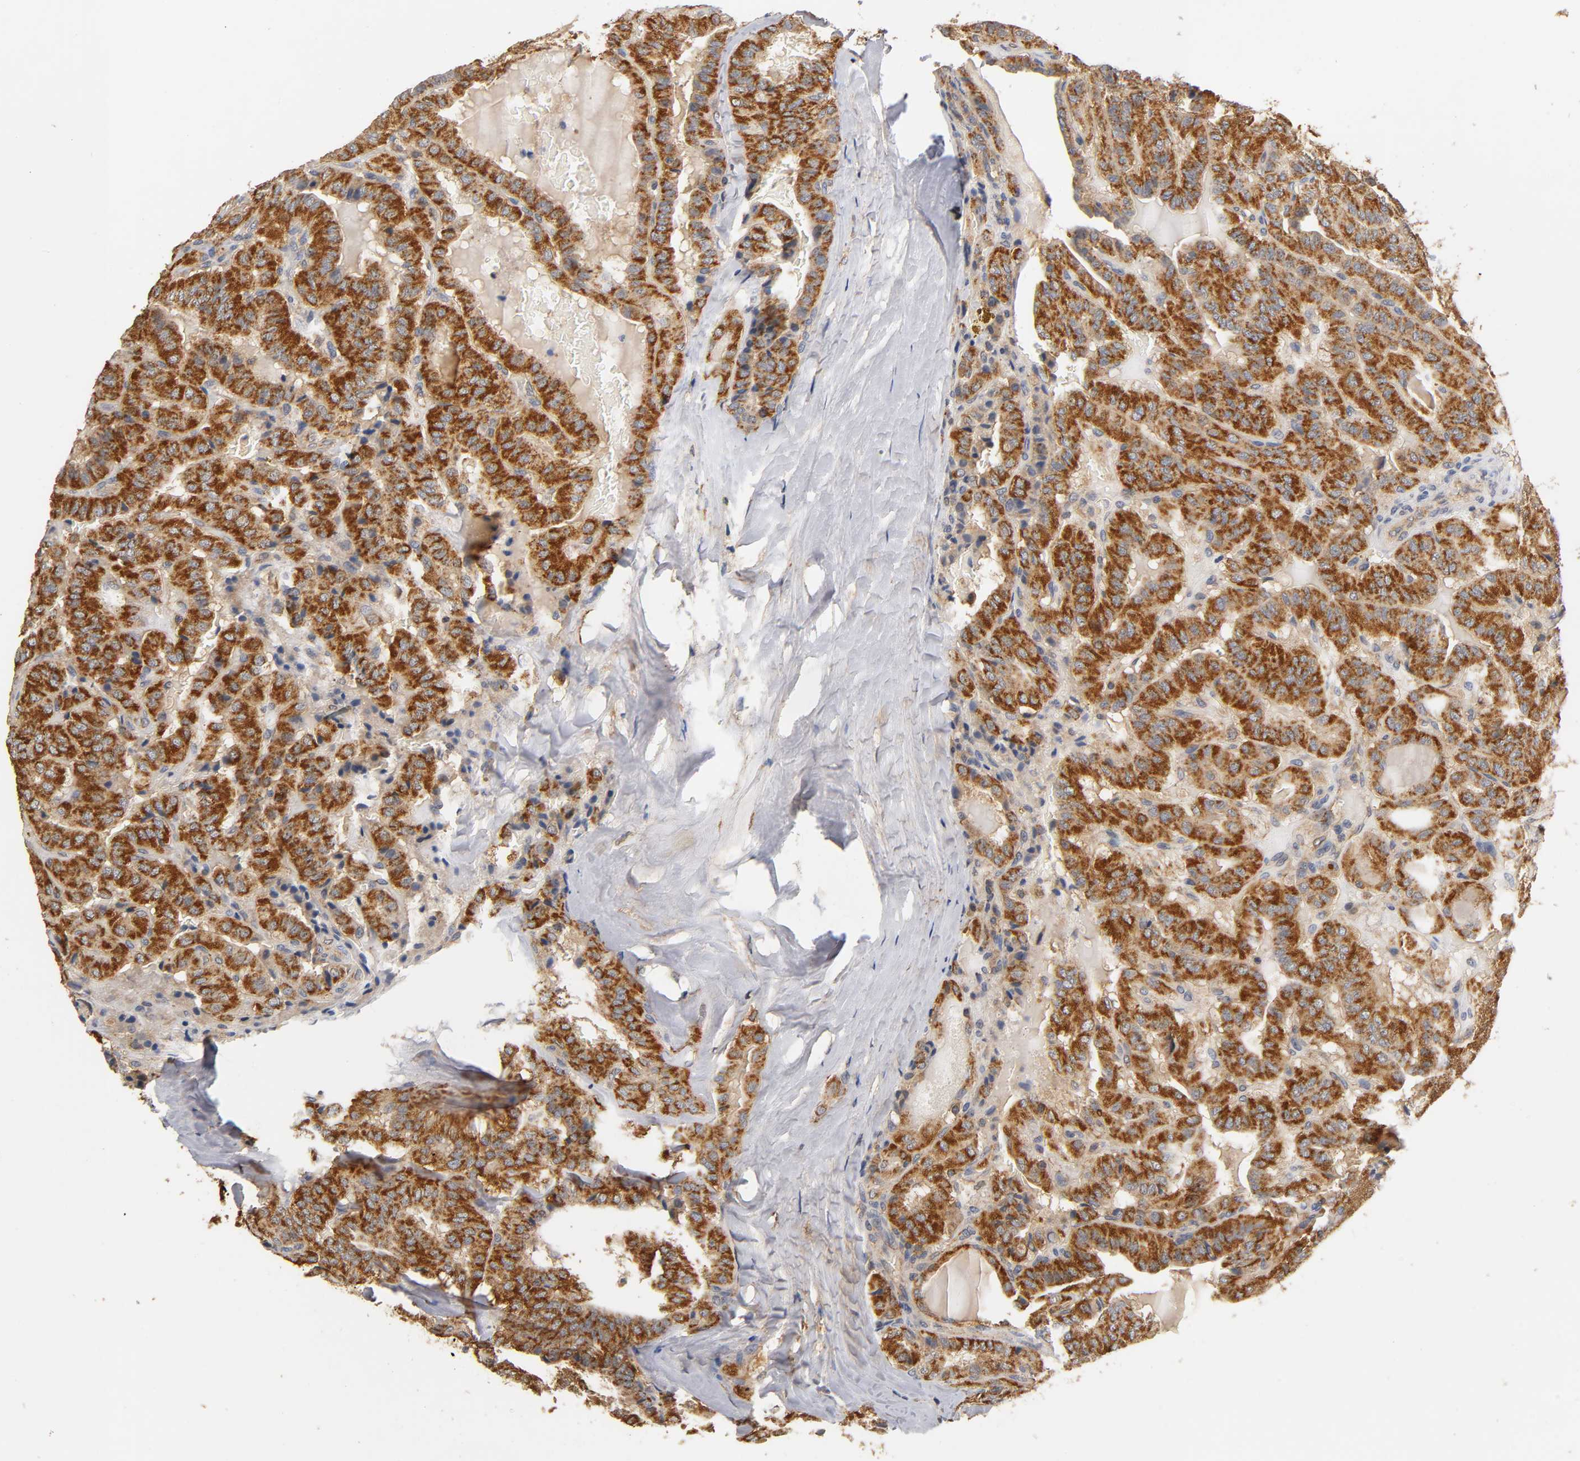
{"staining": {"intensity": "strong", "quantity": ">75%", "location": "cytoplasmic/membranous"}, "tissue": "thyroid cancer", "cell_type": "Tumor cells", "image_type": "cancer", "snomed": [{"axis": "morphology", "description": "Papillary adenocarcinoma, NOS"}, {"axis": "topography", "description": "Thyroid gland"}], "caption": "The micrograph shows staining of thyroid papillary adenocarcinoma, revealing strong cytoplasmic/membranous protein expression (brown color) within tumor cells.", "gene": "SCAP", "patient": {"sex": "male", "age": 77}}